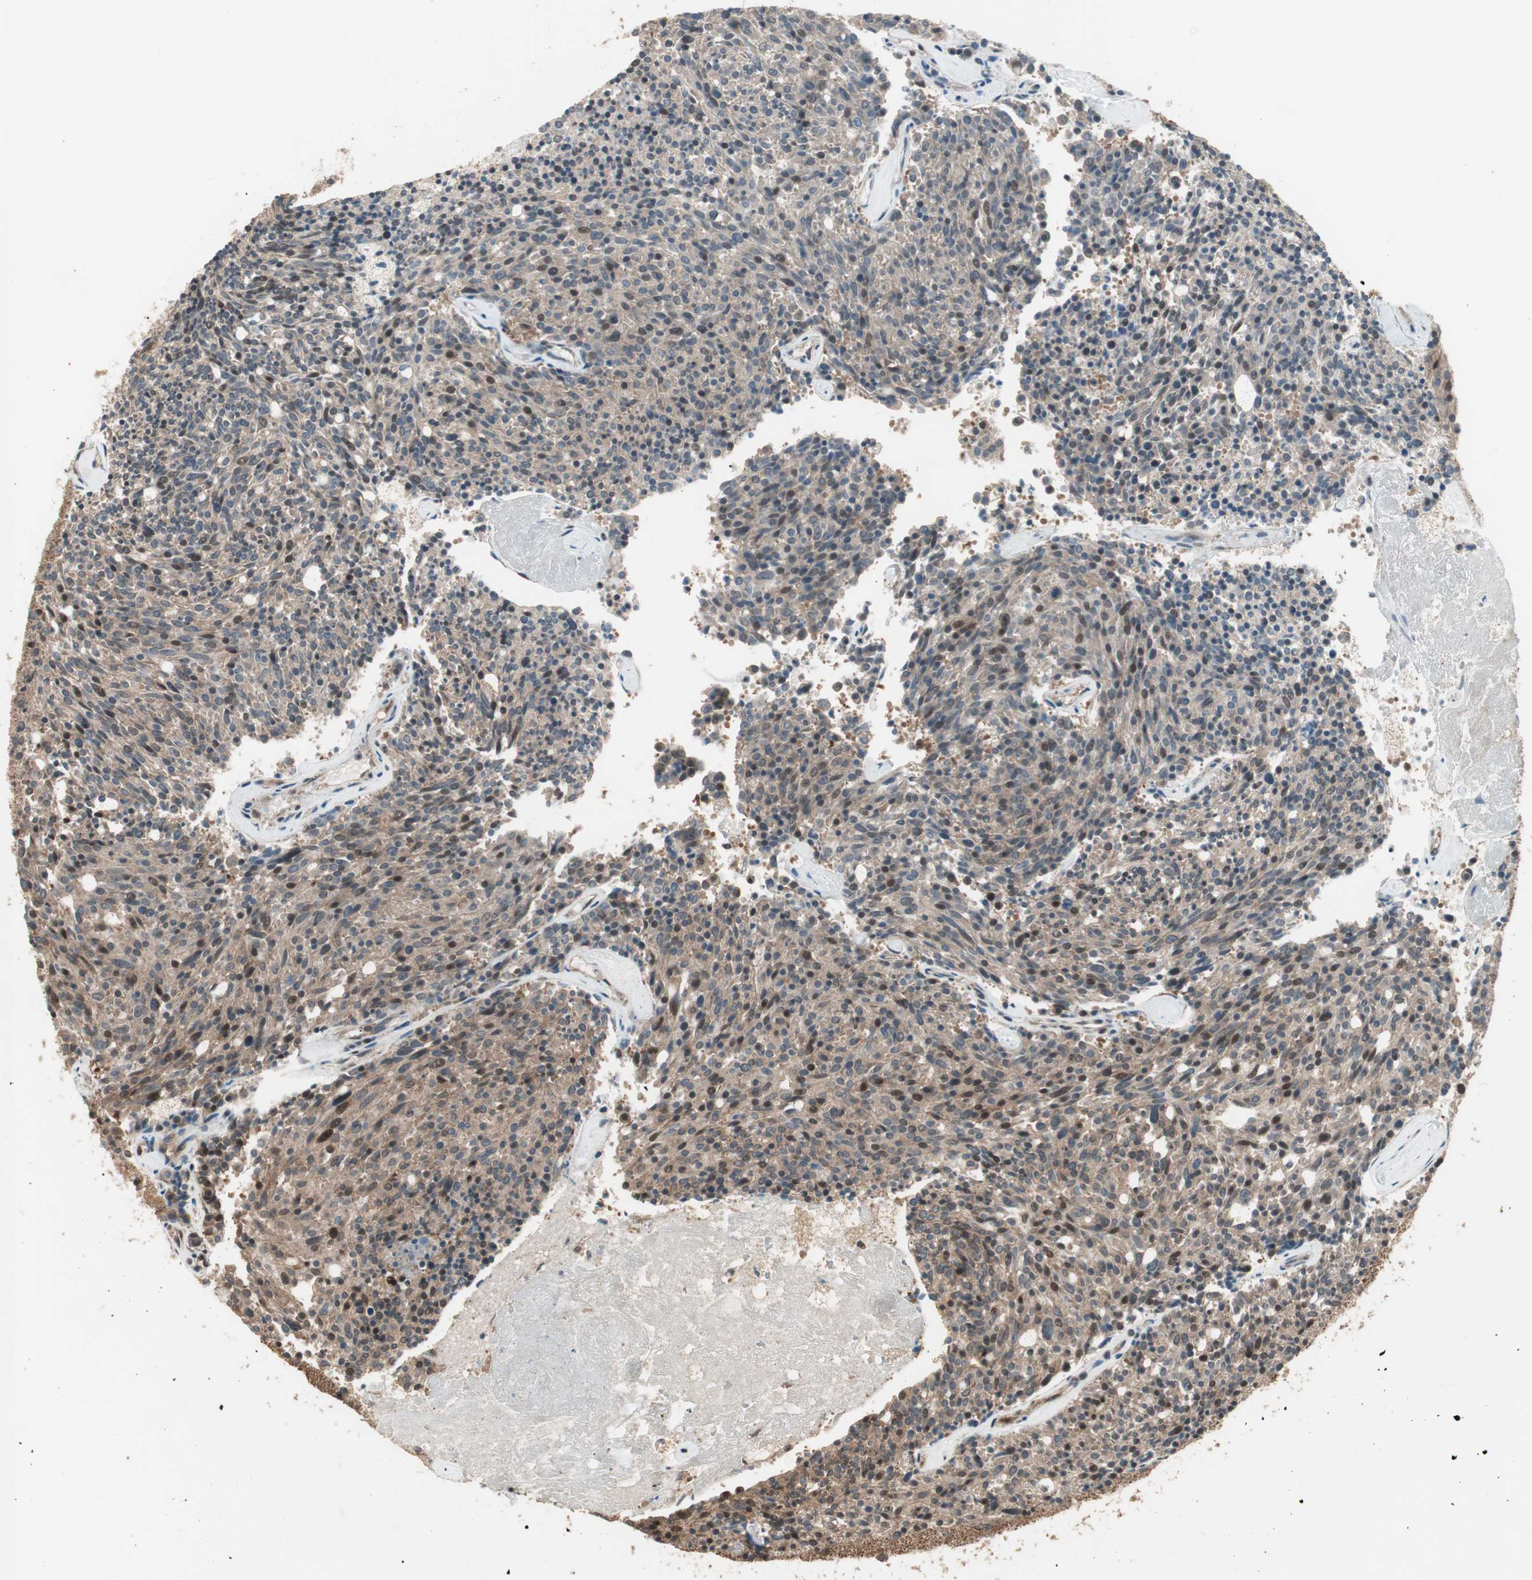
{"staining": {"intensity": "moderate", "quantity": ">75%", "location": "cytoplasmic/membranous,nuclear"}, "tissue": "carcinoid", "cell_type": "Tumor cells", "image_type": "cancer", "snomed": [{"axis": "morphology", "description": "Carcinoid, malignant, NOS"}, {"axis": "topography", "description": "Pancreas"}], "caption": "Human malignant carcinoid stained with a brown dye displays moderate cytoplasmic/membranous and nuclear positive positivity in approximately >75% of tumor cells.", "gene": "CNOT4", "patient": {"sex": "female", "age": 54}}